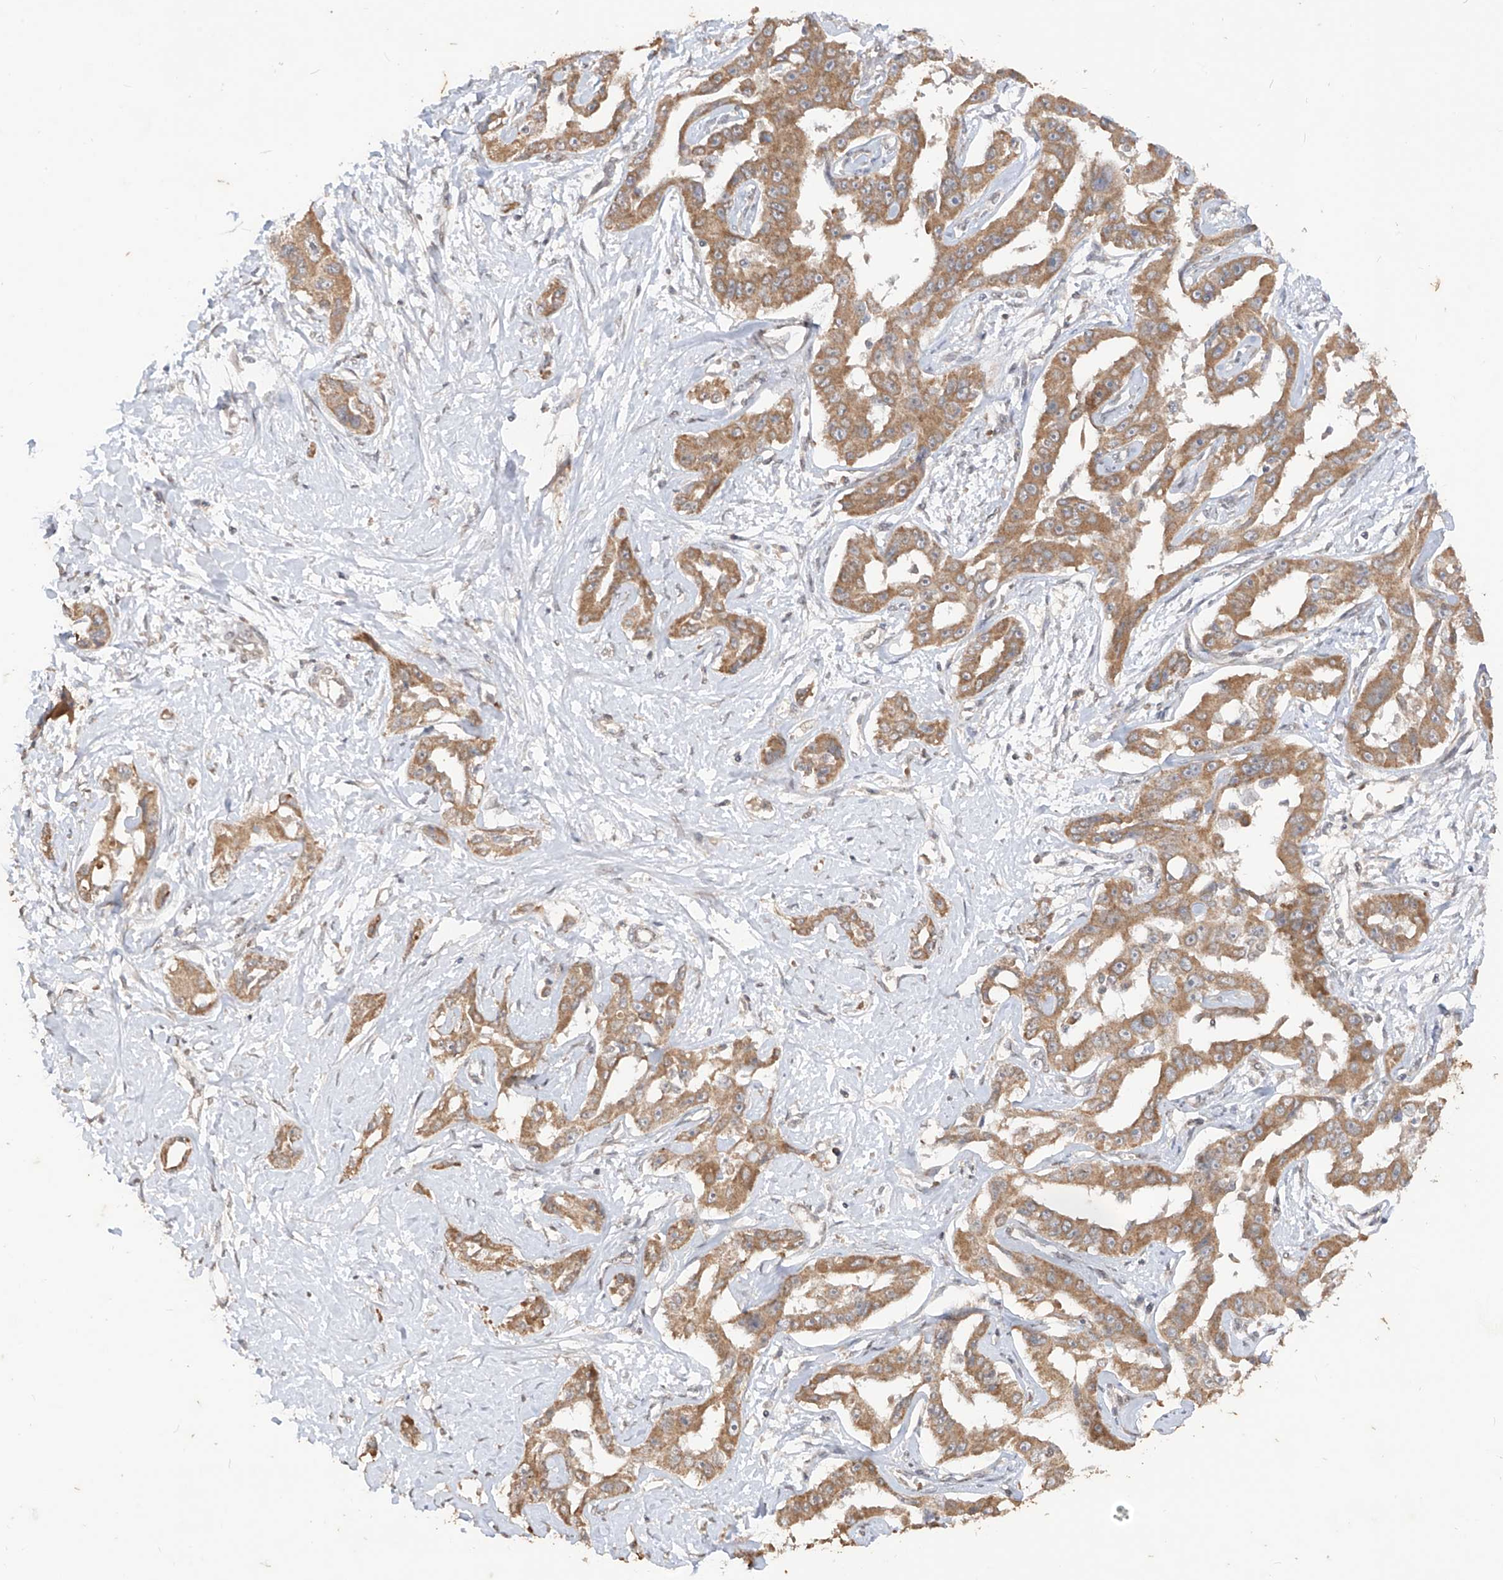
{"staining": {"intensity": "moderate", "quantity": ">75%", "location": "cytoplasmic/membranous"}, "tissue": "liver cancer", "cell_type": "Tumor cells", "image_type": "cancer", "snomed": [{"axis": "morphology", "description": "Cholangiocarcinoma"}, {"axis": "topography", "description": "Liver"}], "caption": "Cholangiocarcinoma (liver) was stained to show a protein in brown. There is medium levels of moderate cytoplasmic/membranous expression in approximately >75% of tumor cells.", "gene": "MTUS2", "patient": {"sex": "male", "age": 59}}